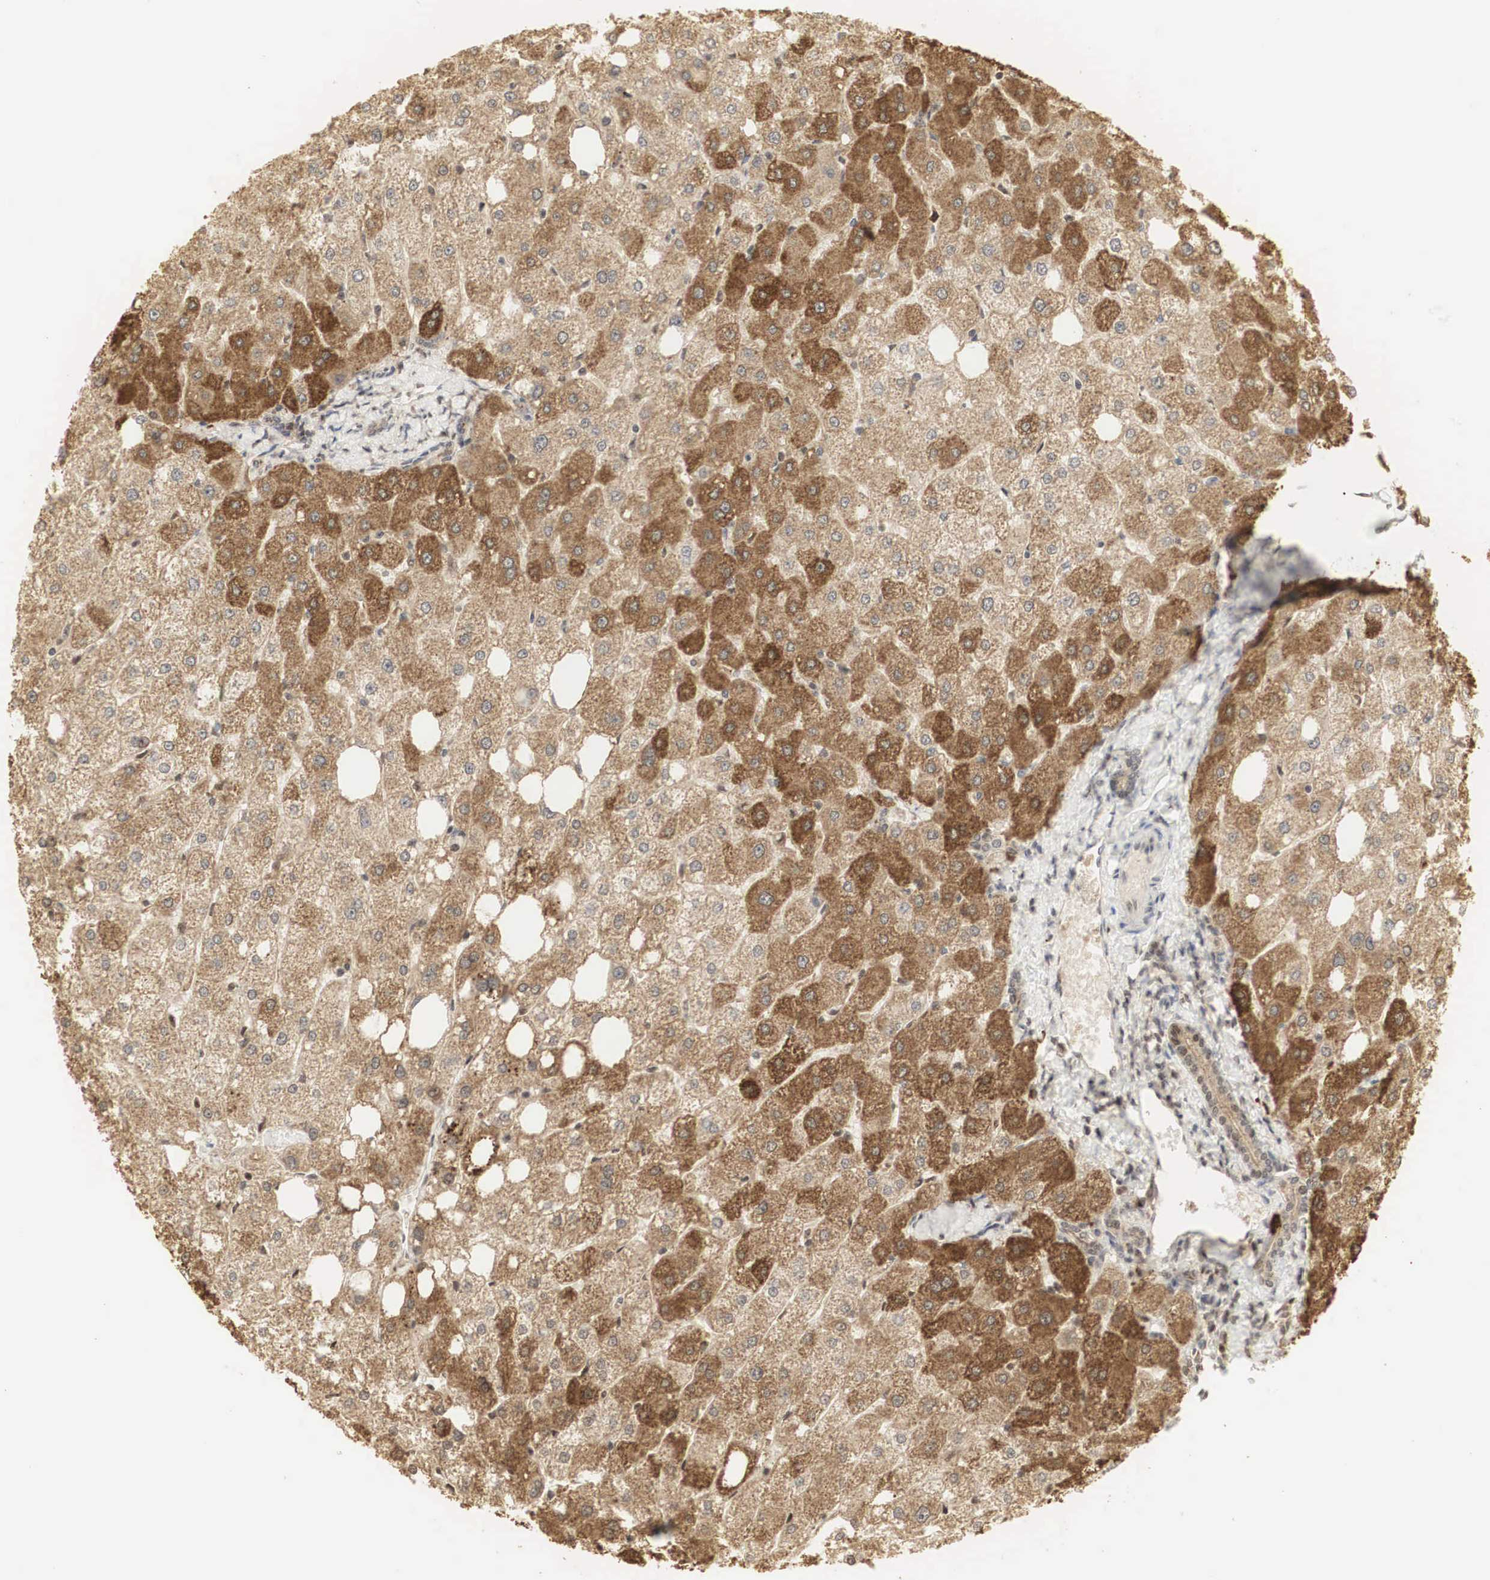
{"staining": {"intensity": "moderate", "quantity": "25%-75%", "location": "cytoplasmic/membranous,nuclear"}, "tissue": "liver", "cell_type": "Cholangiocytes", "image_type": "normal", "snomed": [{"axis": "morphology", "description": "Normal tissue, NOS"}, {"axis": "topography", "description": "Liver"}], "caption": "Immunohistochemistry (IHC) (DAB (3,3'-diaminobenzidine)) staining of normal liver demonstrates moderate cytoplasmic/membranous,nuclear protein staining in about 25%-75% of cholangiocytes. Using DAB (3,3'-diaminobenzidine) (brown) and hematoxylin (blue) stains, captured at high magnification using brightfield microscopy.", "gene": "RNF113A", "patient": {"sex": "male", "age": 35}}